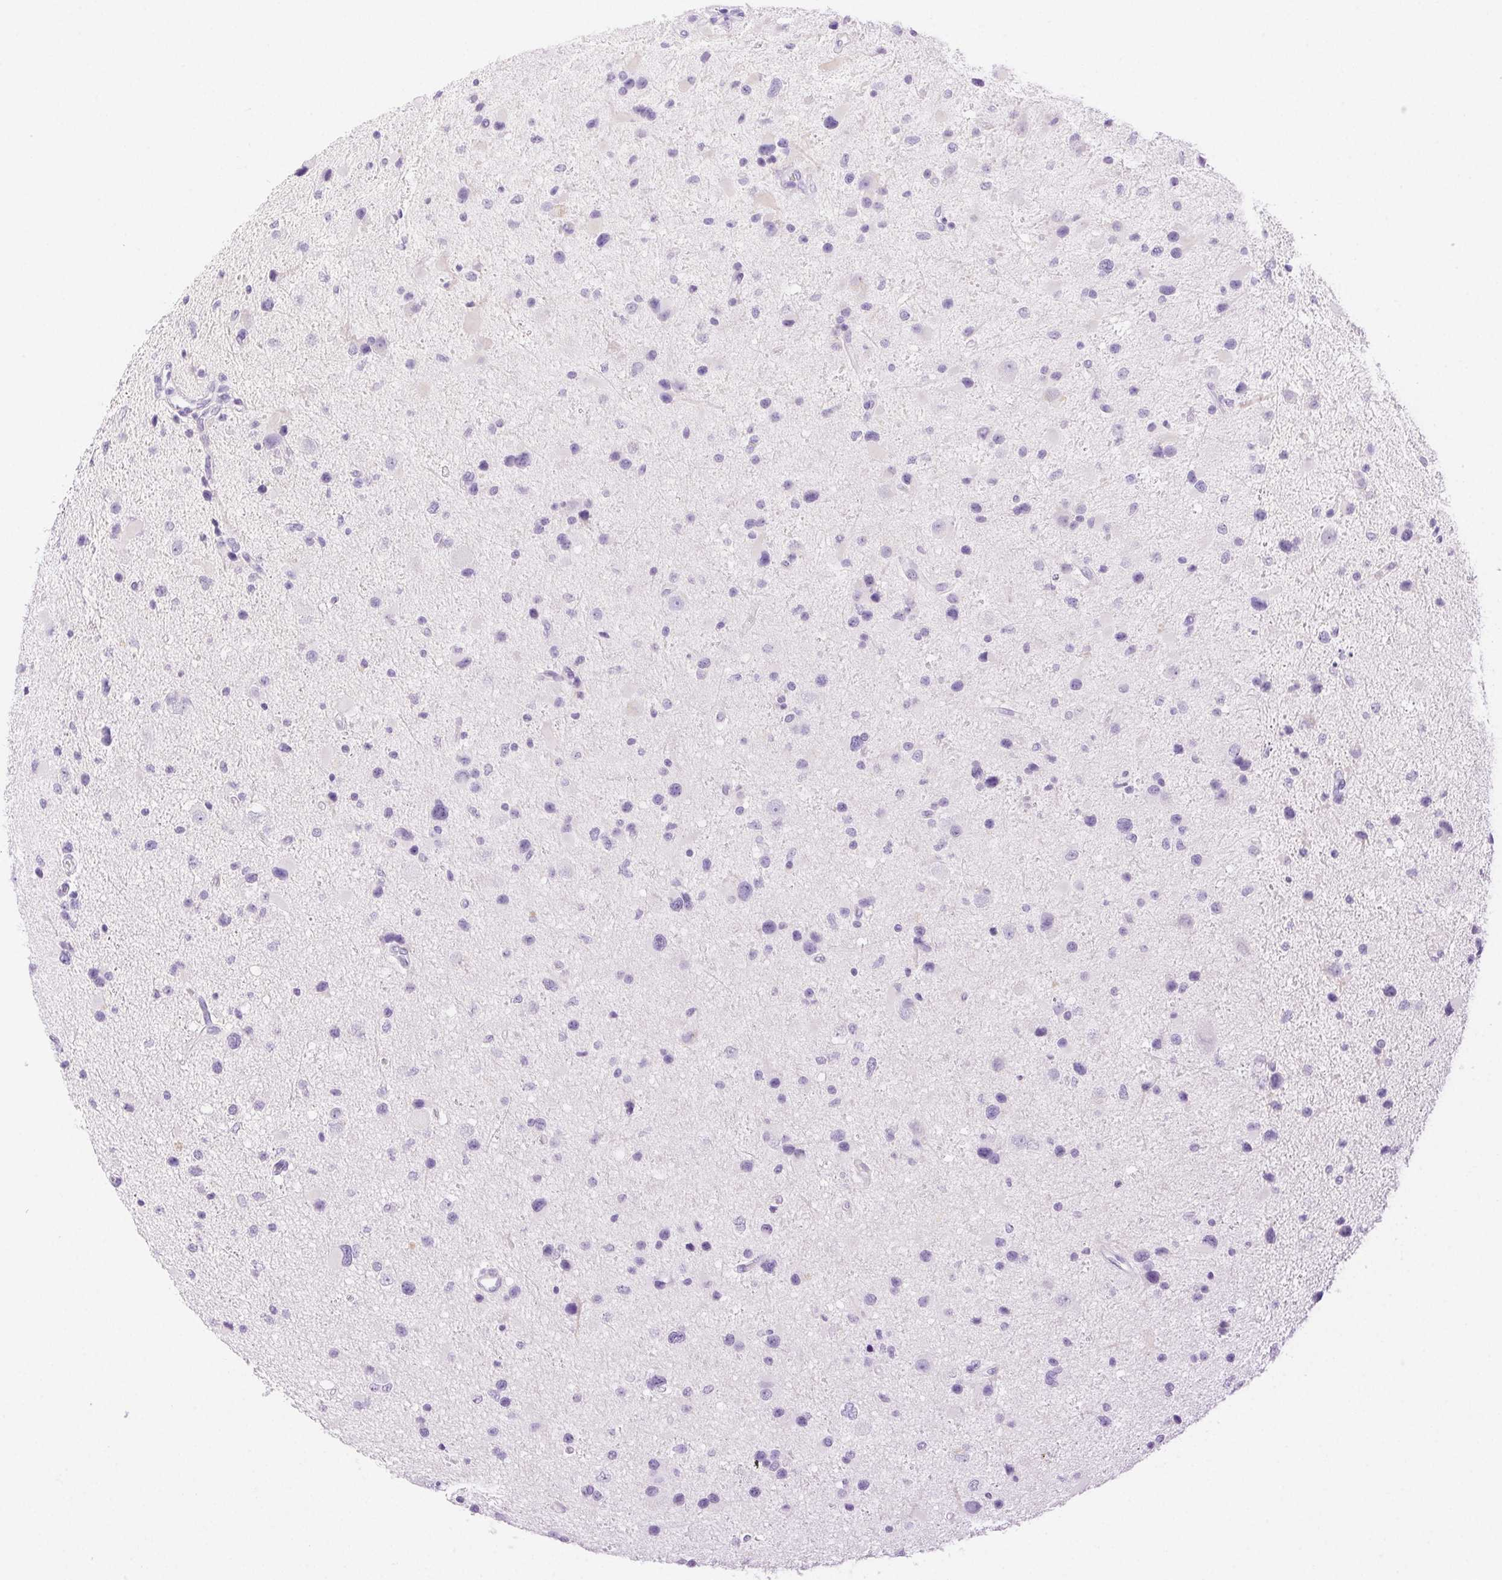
{"staining": {"intensity": "negative", "quantity": "none", "location": "none"}, "tissue": "glioma", "cell_type": "Tumor cells", "image_type": "cancer", "snomed": [{"axis": "morphology", "description": "Glioma, malignant, Low grade"}, {"axis": "topography", "description": "Brain"}], "caption": "Human malignant low-grade glioma stained for a protein using immunohistochemistry (IHC) displays no staining in tumor cells.", "gene": "SPACA4", "patient": {"sex": "female", "age": 32}}